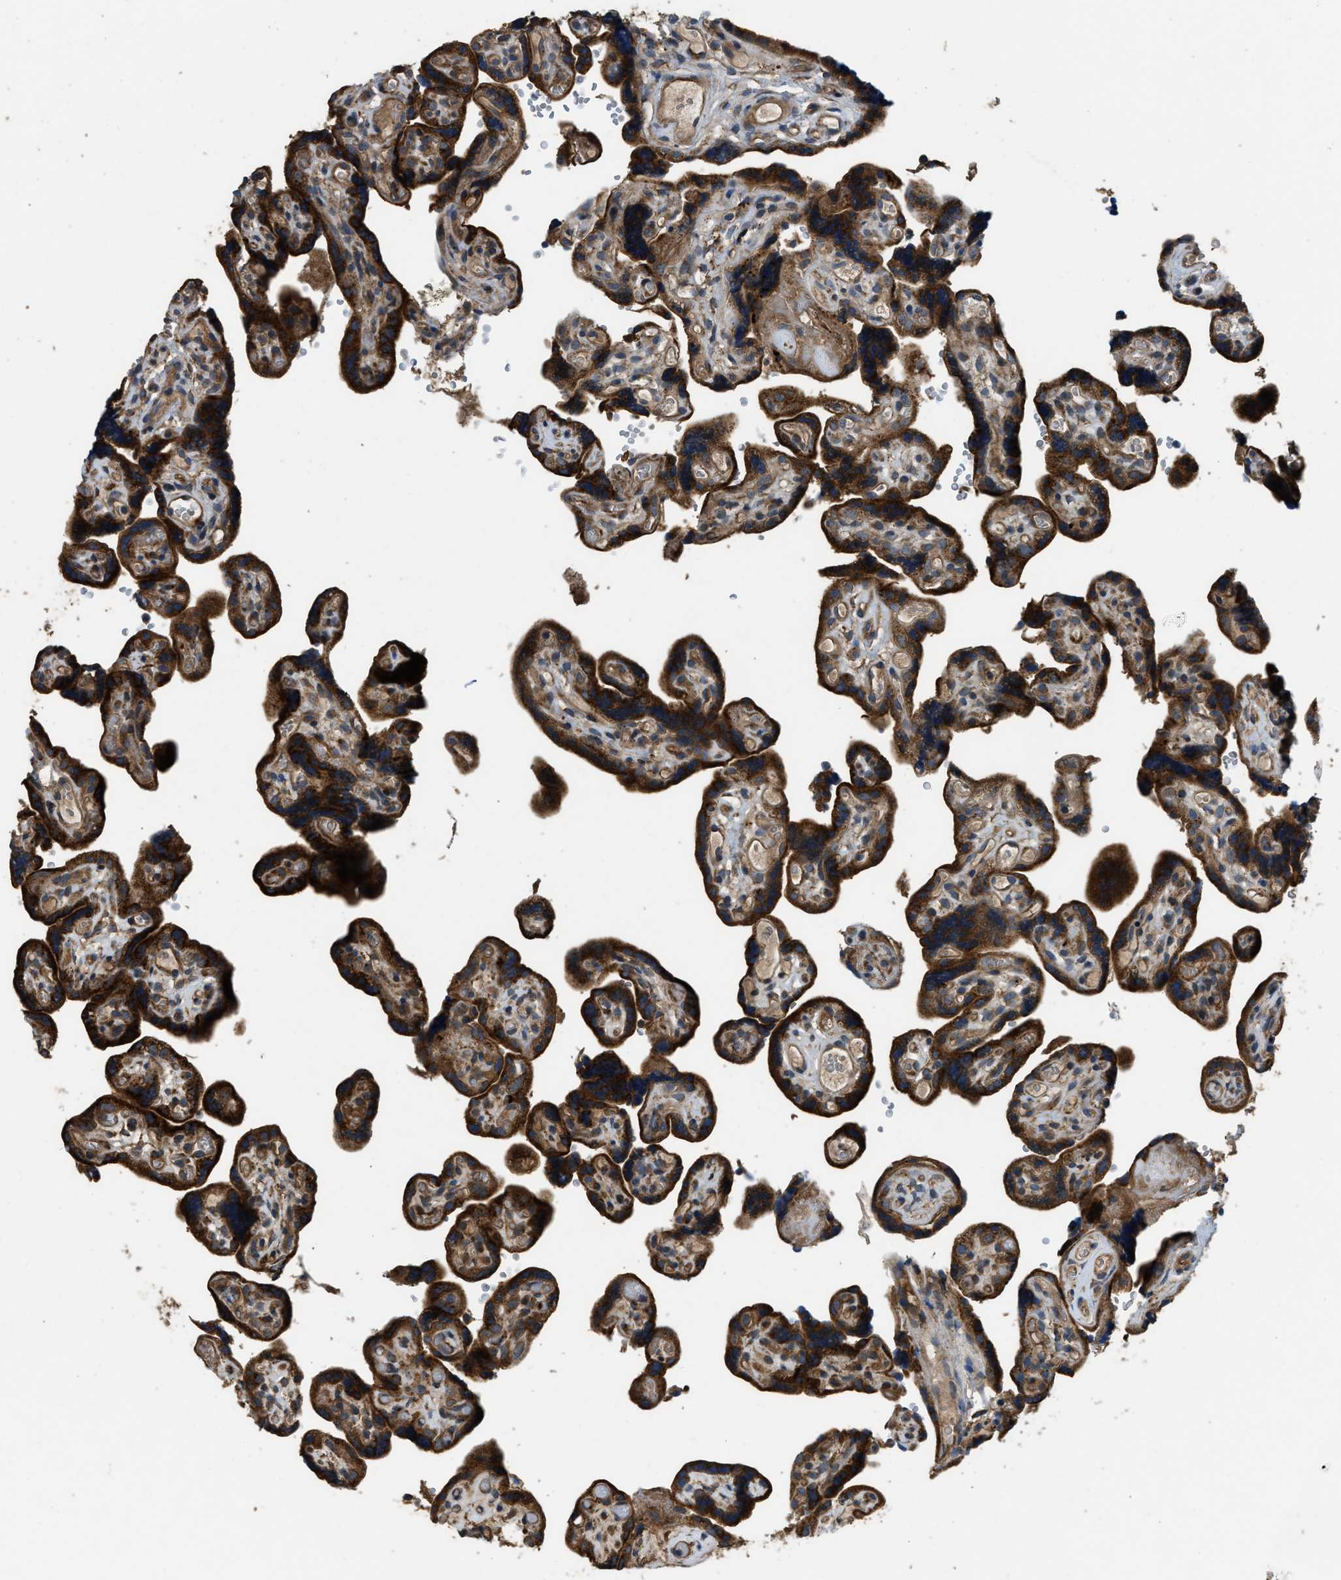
{"staining": {"intensity": "strong", "quantity": ">75%", "location": "cytoplasmic/membranous"}, "tissue": "placenta", "cell_type": "Decidual cells", "image_type": "normal", "snomed": [{"axis": "morphology", "description": "Normal tissue, NOS"}, {"axis": "topography", "description": "Placenta"}], "caption": "Immunohistochemistry (IHC) staining of unremarkable placenta, which displays high levels of strong cytoplasmic/membranous staining in approximately >75% of decidual cells indicating strong cytoplasmic/membranous protein staining. The staining was performed using DAB (brown) for protein detection and nuclei were counterstained in hematoxylin (blue).", "gene": "GGH", "patient": {"sex": "female", "age": 30}}